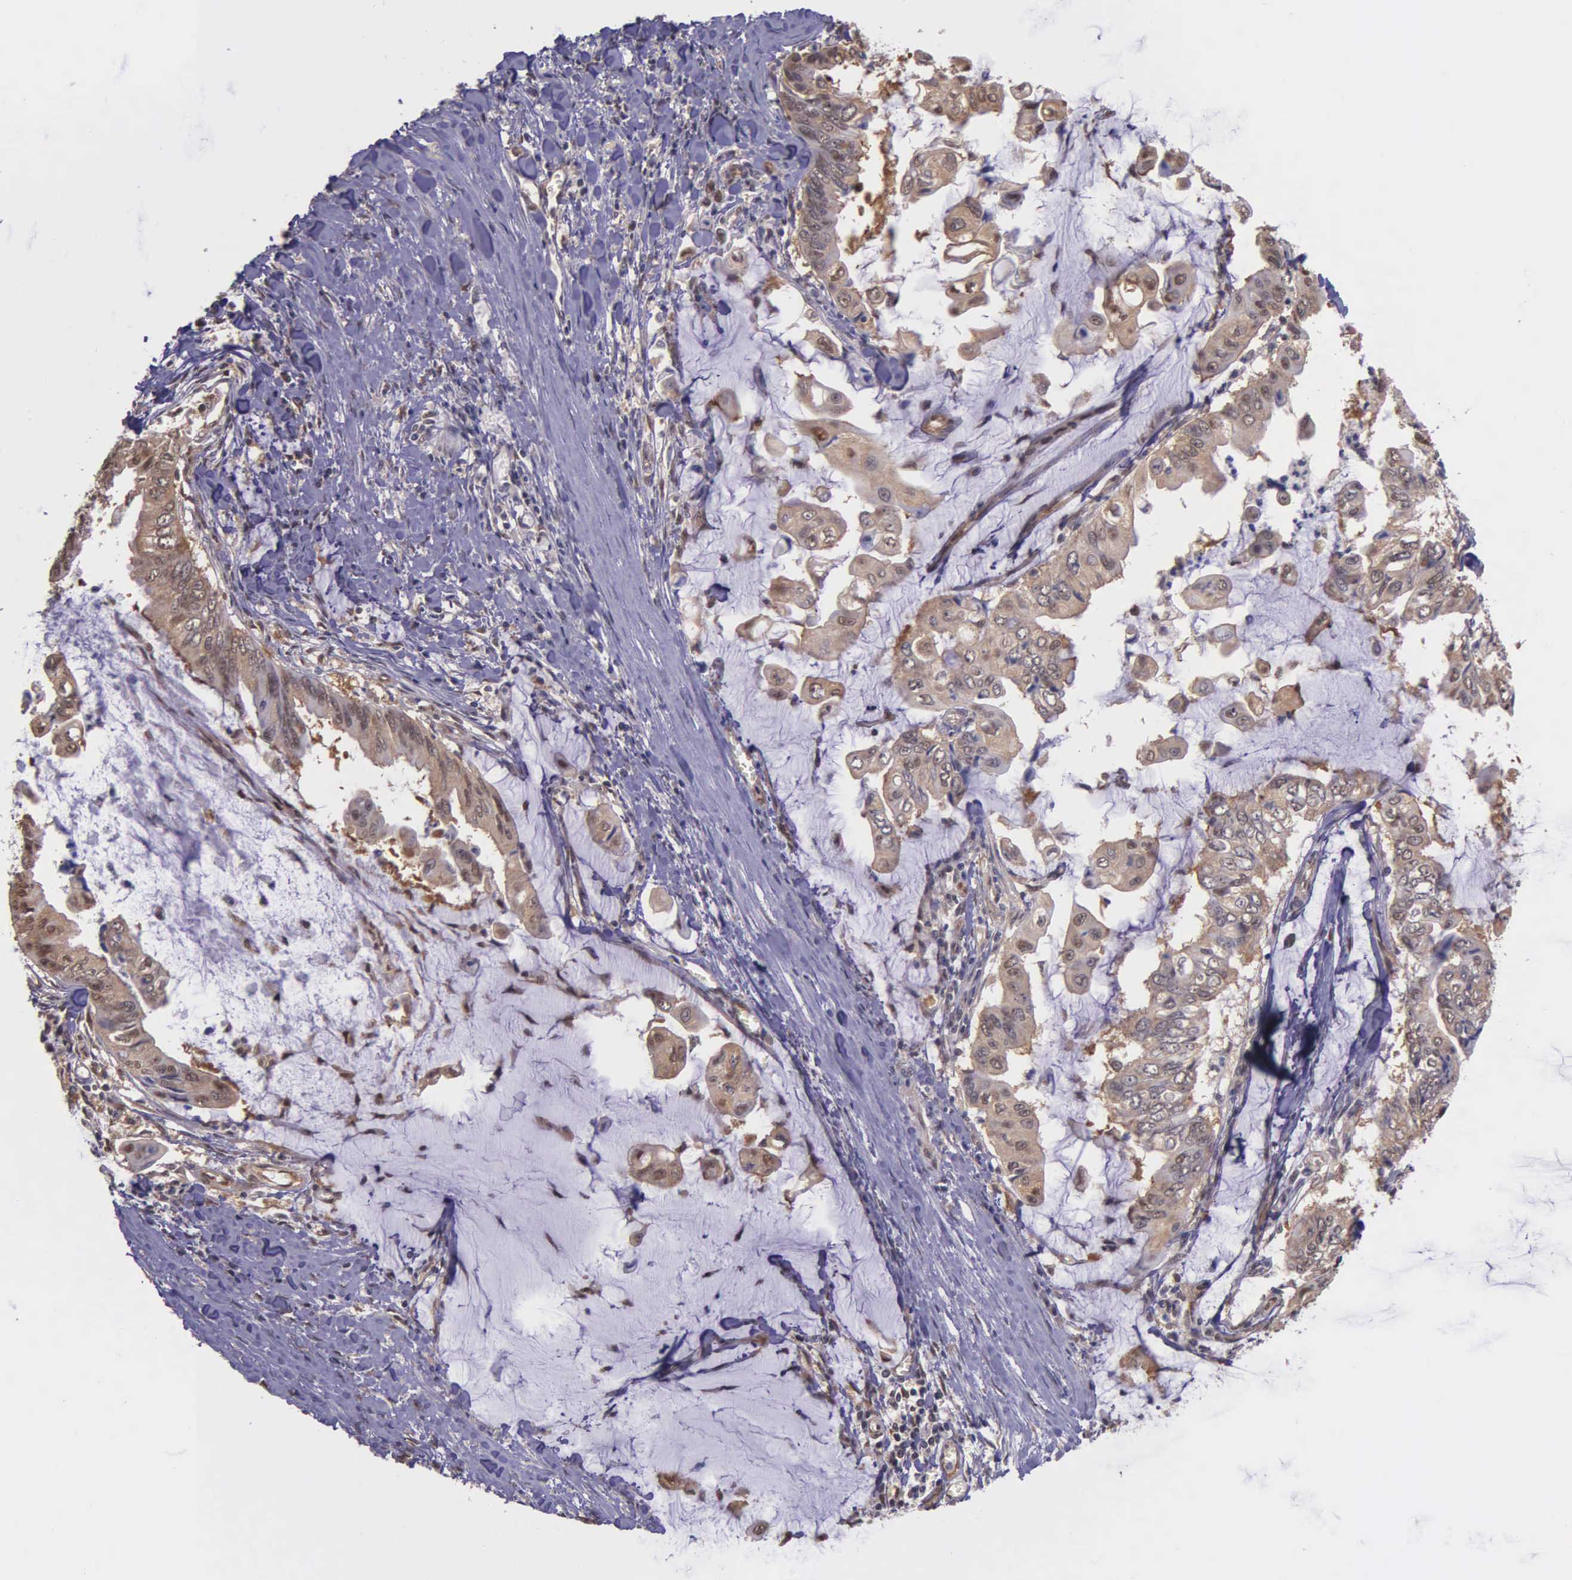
{"staining": {"intensity": "moderate", "quantity": ">75%", "location": "cytoplasmic/membranous,nuclear"}, "tissue": "stomach cancer", "cell_type": "Tumor cells", "image_type": "cancer", "snomed": [{"axis": "morphology", "description": "Adenocarcinoma, NOS"}, {"axis": "topography", "description": "Stomach, upper"}], "caption": "The photomicrograph shows a brown stain indicating the presence of a protein in the cytoplasmic/membranous and nuclear of tumor cells in stomach cancer.", "gene": "PSMC1", "patient": {"sex": "male", "age": 80}}